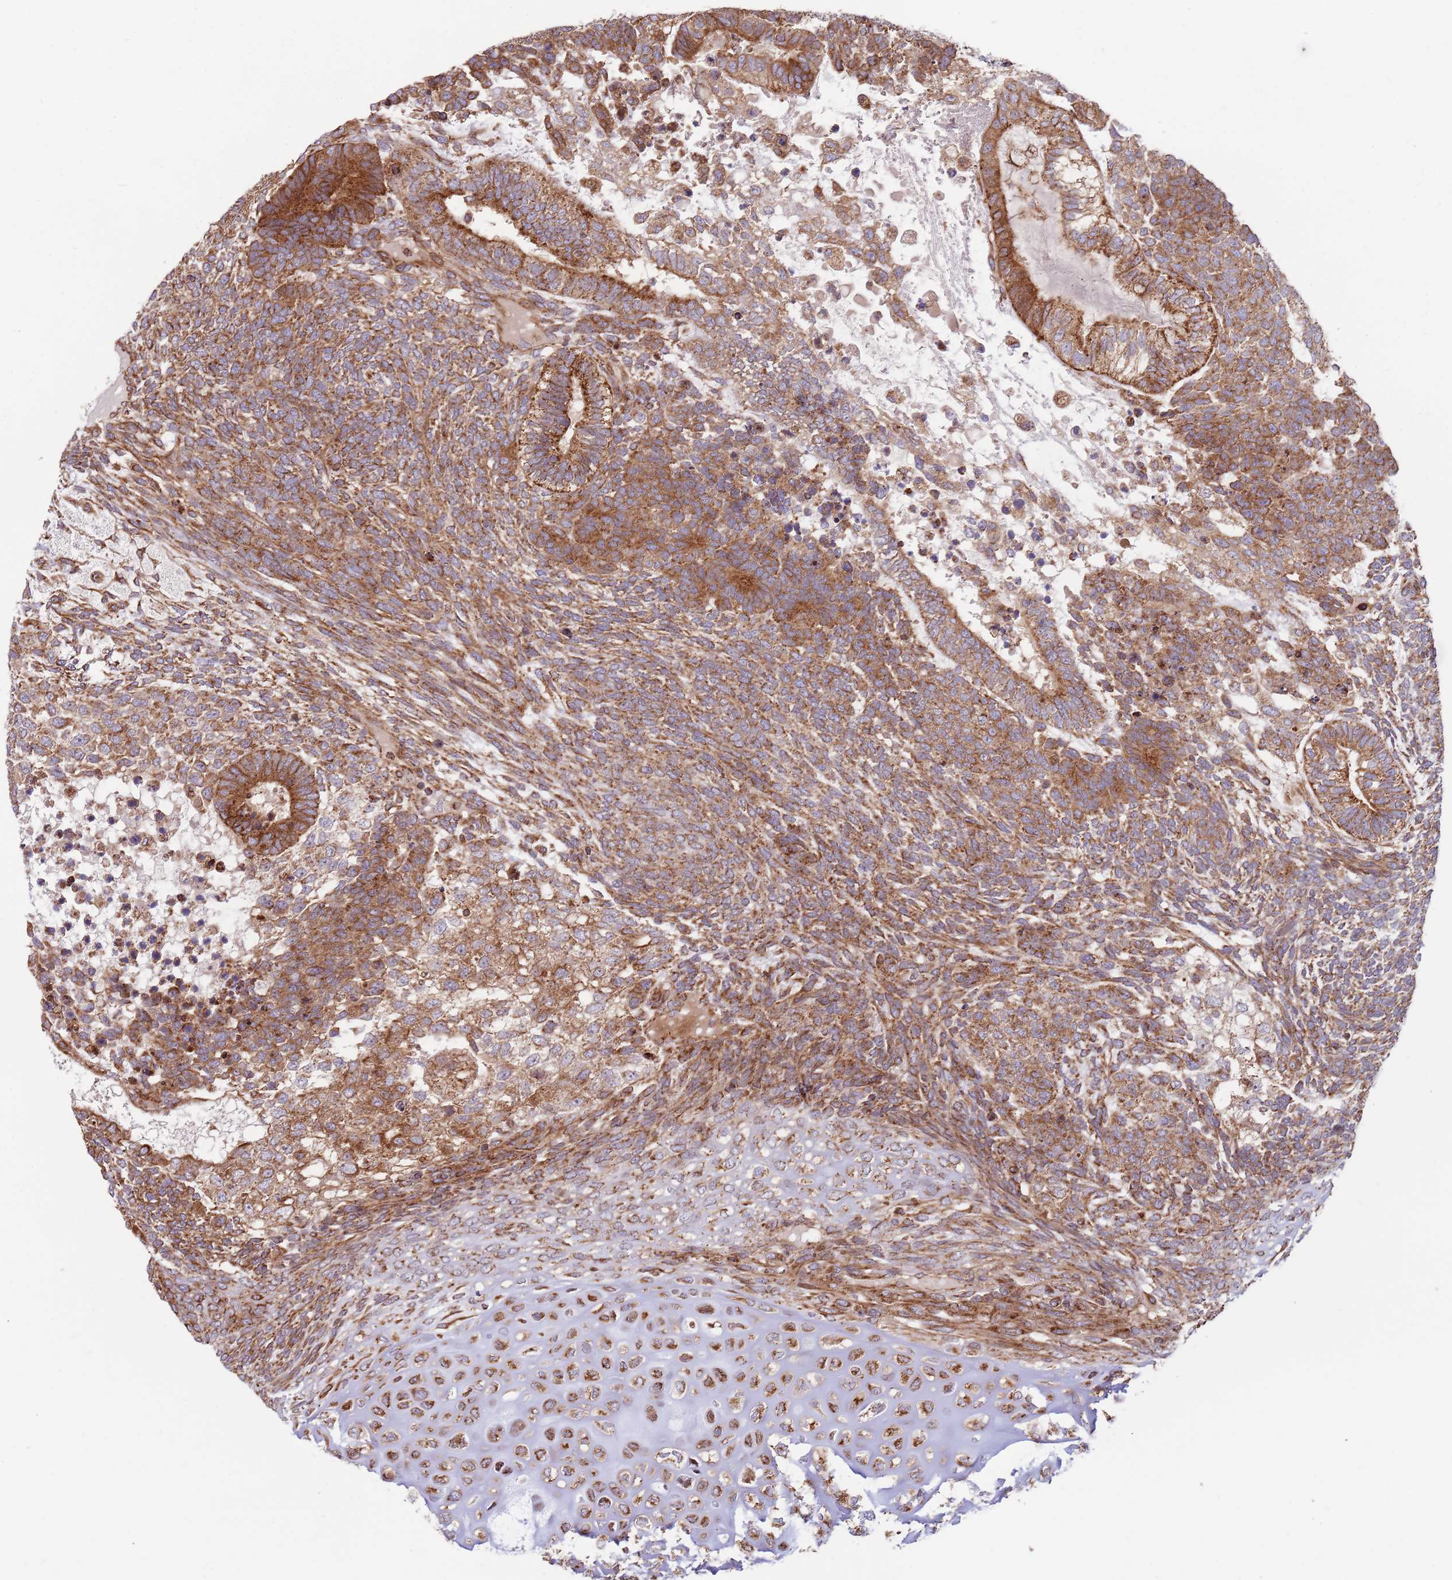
{"staining": {"intensity": "moderate", "quantity": ">75%", "location": "cytoplasmic/membranous"}, "tissue": "testis cancer", "cell_type": "Tumor cells", "image_type": "cancer", "snomed": [{"axis": "morphology", "description": "Carcinoma, Embryonal, NOS"}, {"axis": "topography", "description": "Testis"}], "caption": "Immunohistochemical staining of human embryonal carcinoma (testis) shows medium levels of moderate cytoplasmic/membranous protein expression in approximately >75% of tumor cells.", "gene": "ATP5PD", "patient": {"sex": "male", "age": 23}}